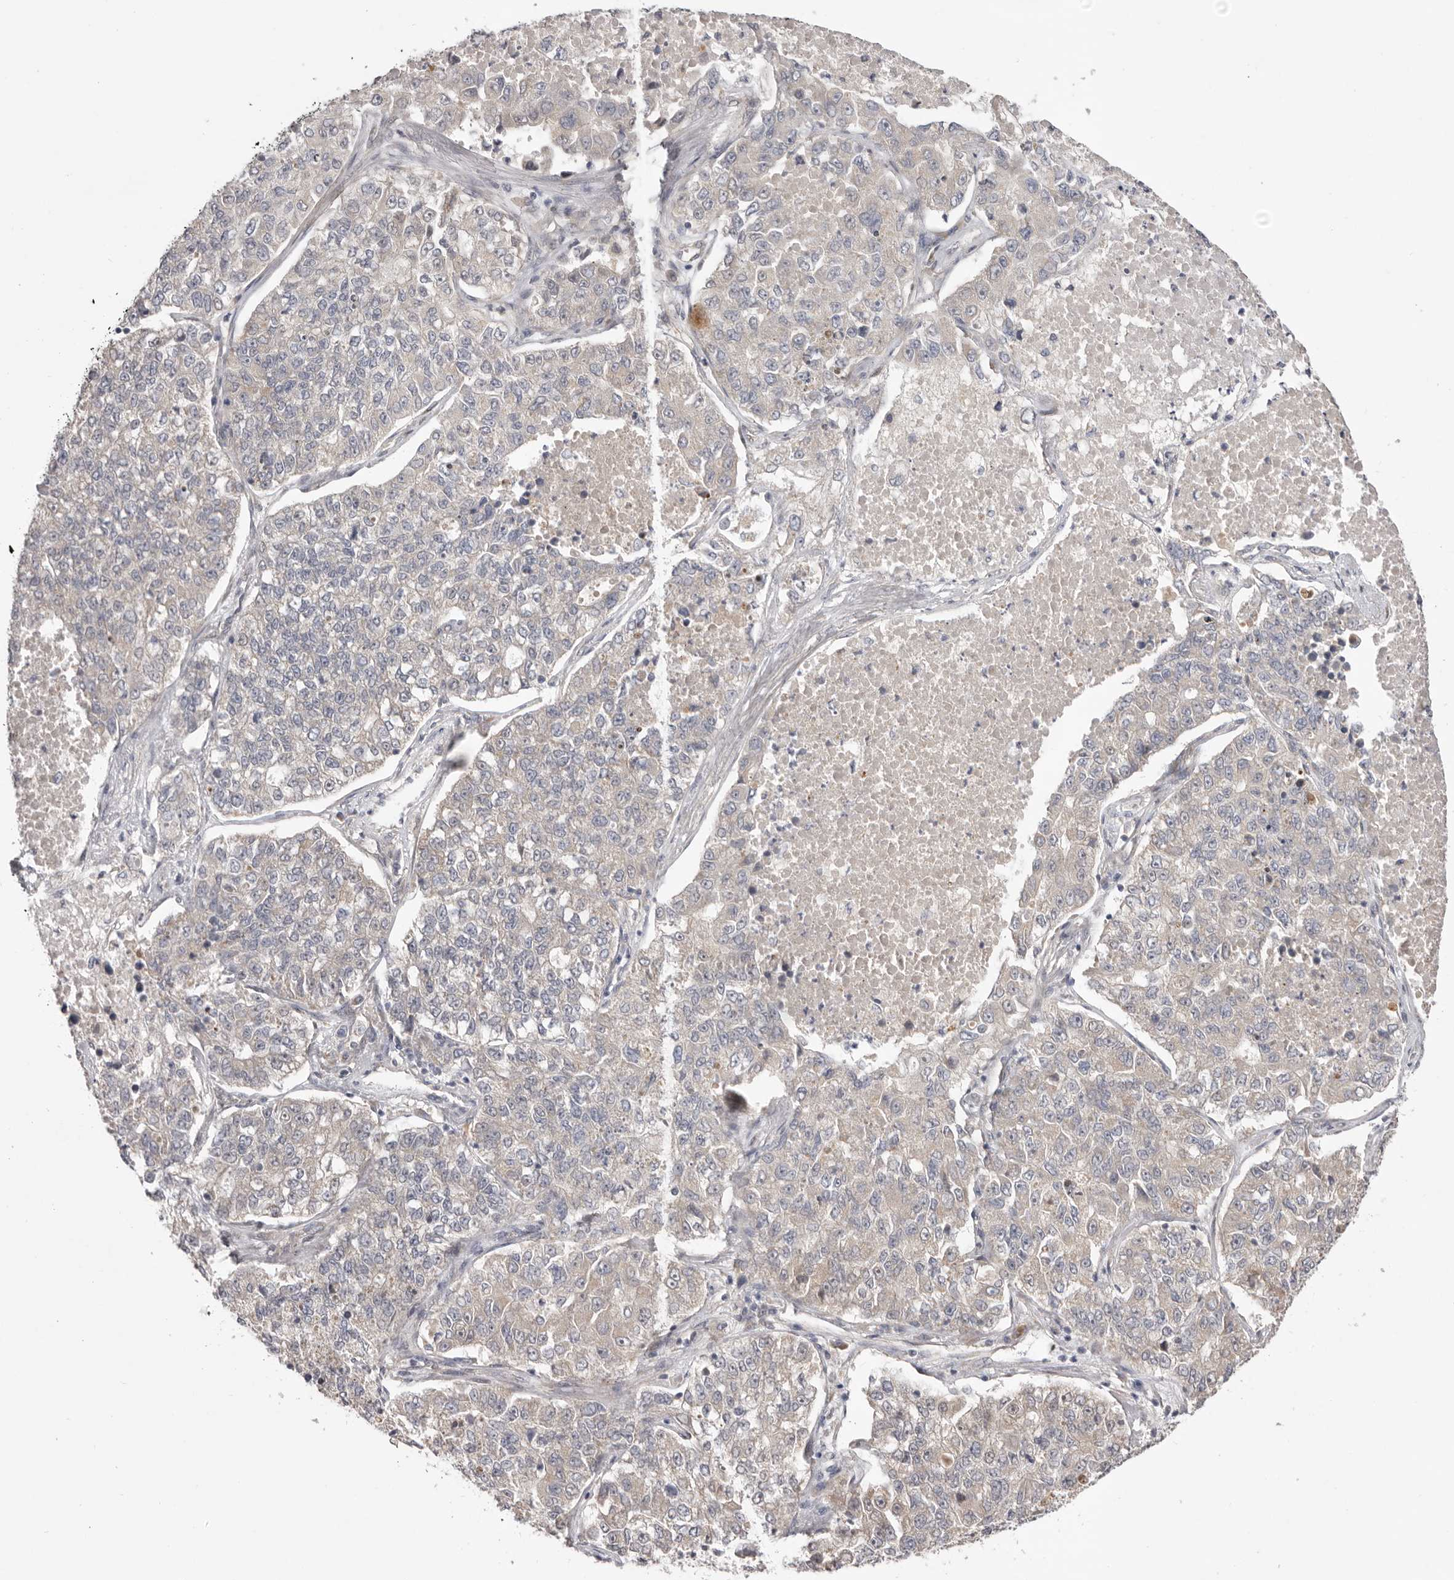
{"staining": {"intensity": "negative", "quantity": "none", "location": "none"}, "tissue": "lung cancer", "cell_type": "Tumor cells", "image_type": "cancer", "snomed": [{"axis": "morphology", "description": "Adenocarcinoma, NOS"}, {"axis": "topography", "description": "Lung"}], "caption": "Immunohistochemical staining of human lung cancer (adenocarcinoma) demonstrates no significant expression in tumor cells. (DAB IHC, high magnification).", "gene": "NSUN4", "patient": {"sex": "male", "age": 49}}